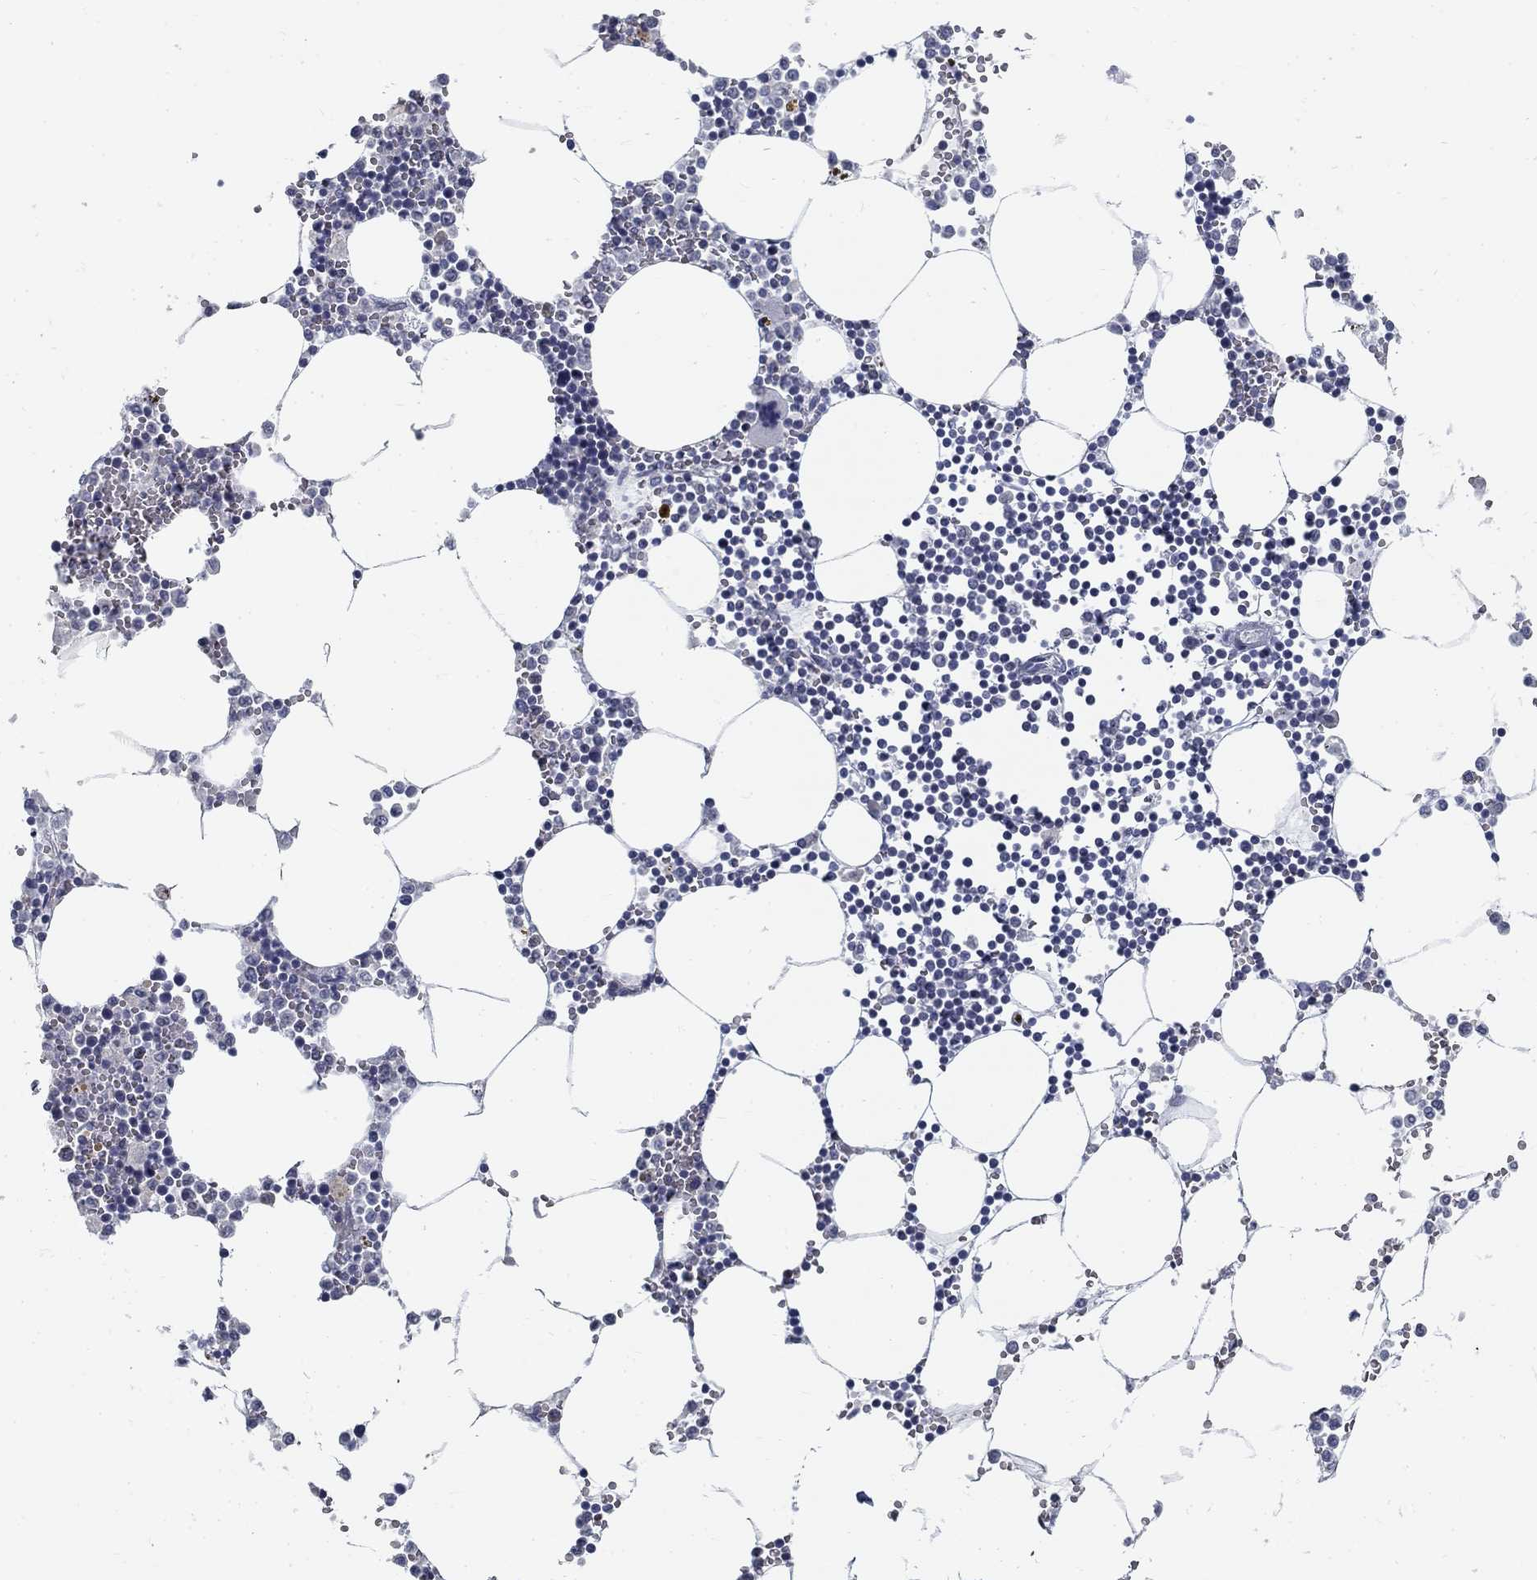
{"staining": {"intensity": "negative", "quantity": "none", "location": "none"}, "tissue": "bone marrow", "cell_type": "Hematopoietic cells", "image_type": "normal", "snomed": [{"axis": "morphology", "description": "Normal tissue, NOS"}, {"axis": "topography", "description": "Bone marrow"}], "caption": "DAB immunohistochemical staining of normal human bone marrow shows no significant expression in hematopoietic cells. Nuclei are stained in blue.", "gene": "ATP1A3", "patient": {"sex": "male", "age": 54}}